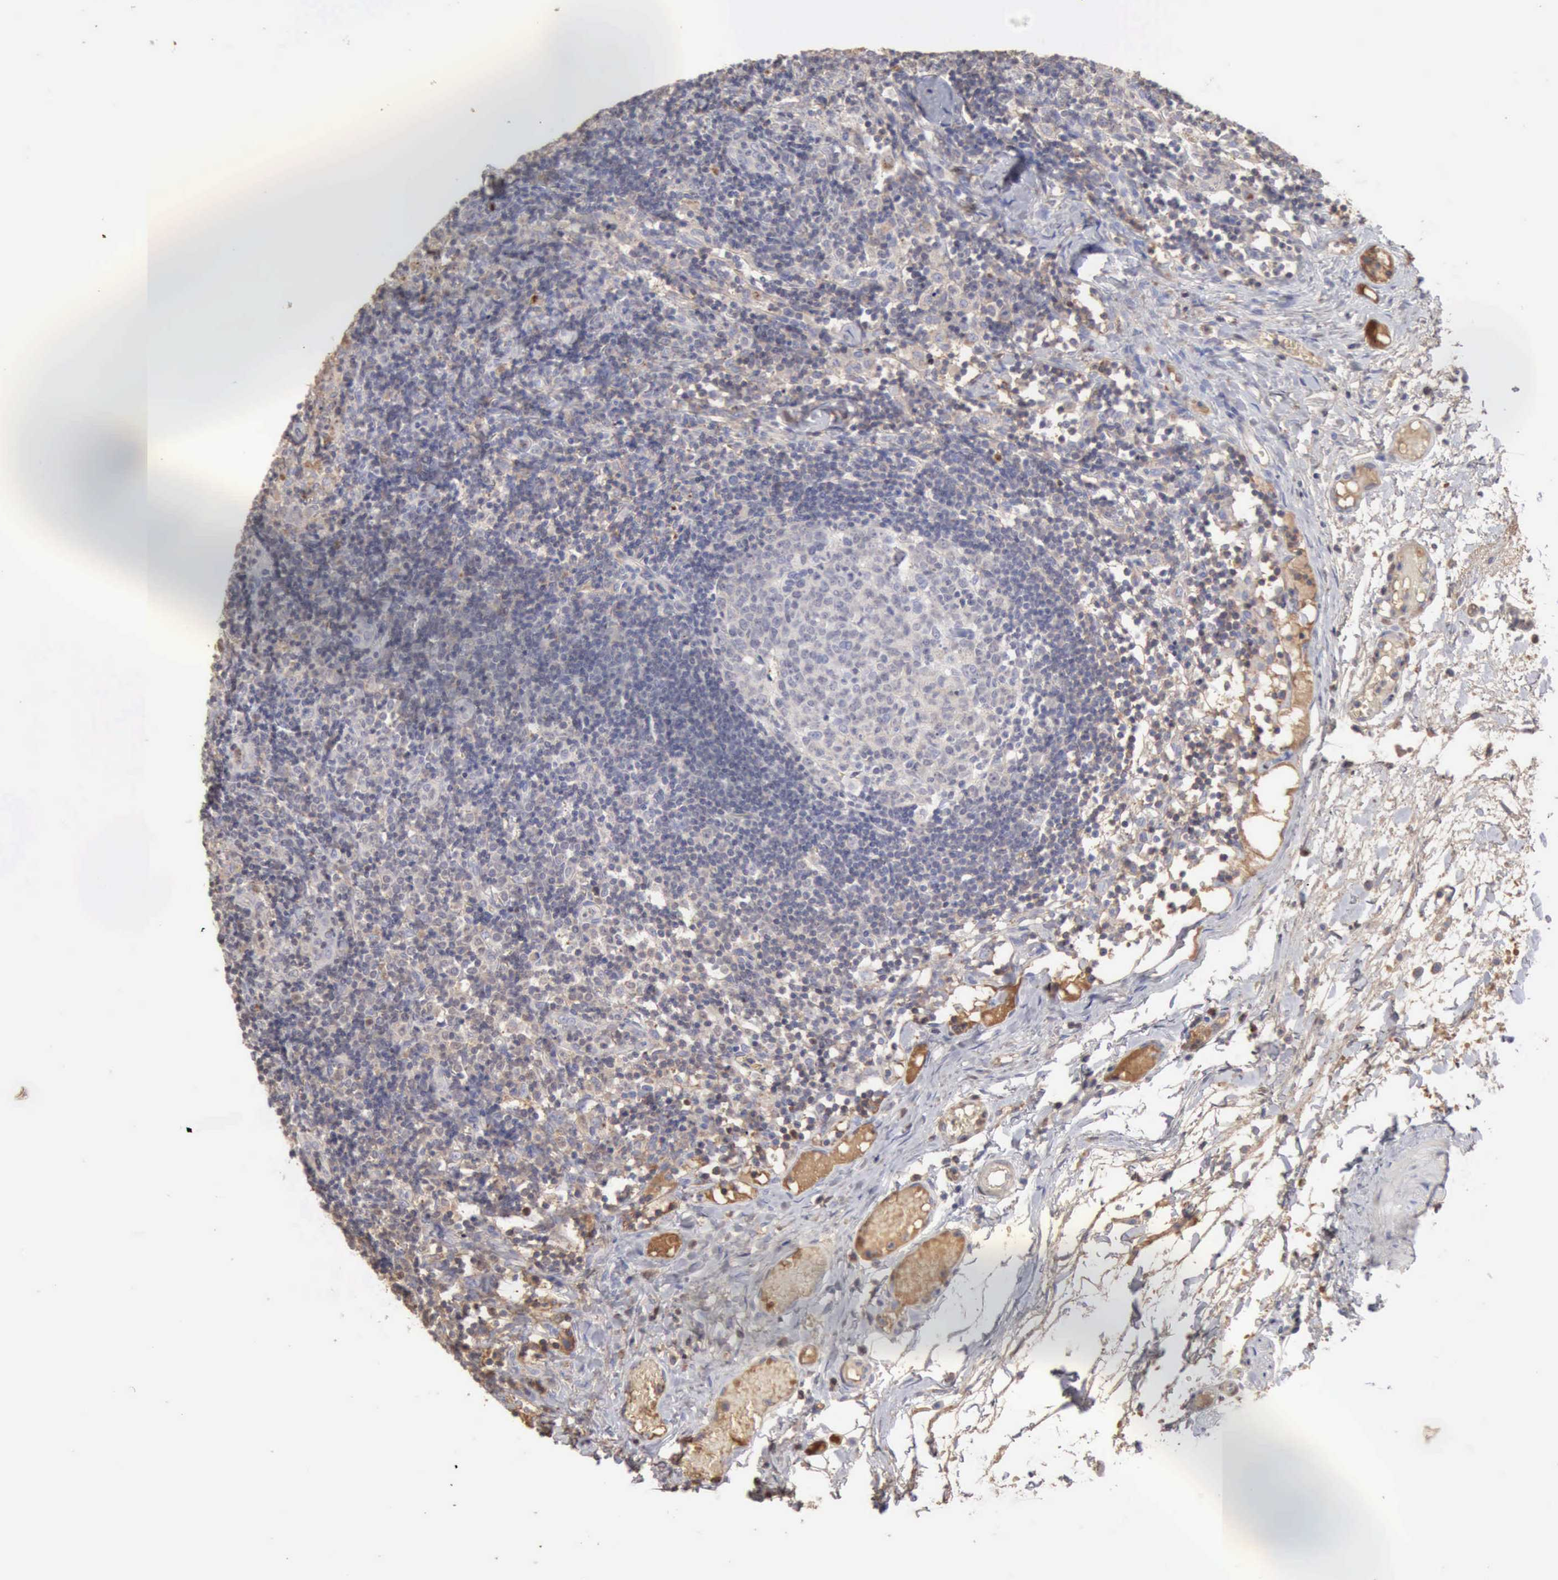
{"staining": {"intensity": "negative", "quantity": "none", "location": "none"}, "tissue": "lymph node", "cell_type": "Germinal center cells", "image_type": "normal", "snomed": [{"axis": "morphology", "description": "Normal tissue, NOS"}, {"axis": "morphology", "description": "Inflammation, NOS"}, {"axis": "topography", "description": "Lymph node"}, {"axis": "topography", "description": "Salivary gland"}], "caption": "Immunohistochemistry (IHC) micrograph of normal lymph node stained for a protein (brown), which displays no expression in germinal center cells. (Stains: DAB immunohistochemistry with hematoxylin counter stain, Microscopy: brightfield microscopy at high magnification).", "gene": "SERPINA1", "patient": {"sex": "male", "age": 3}}